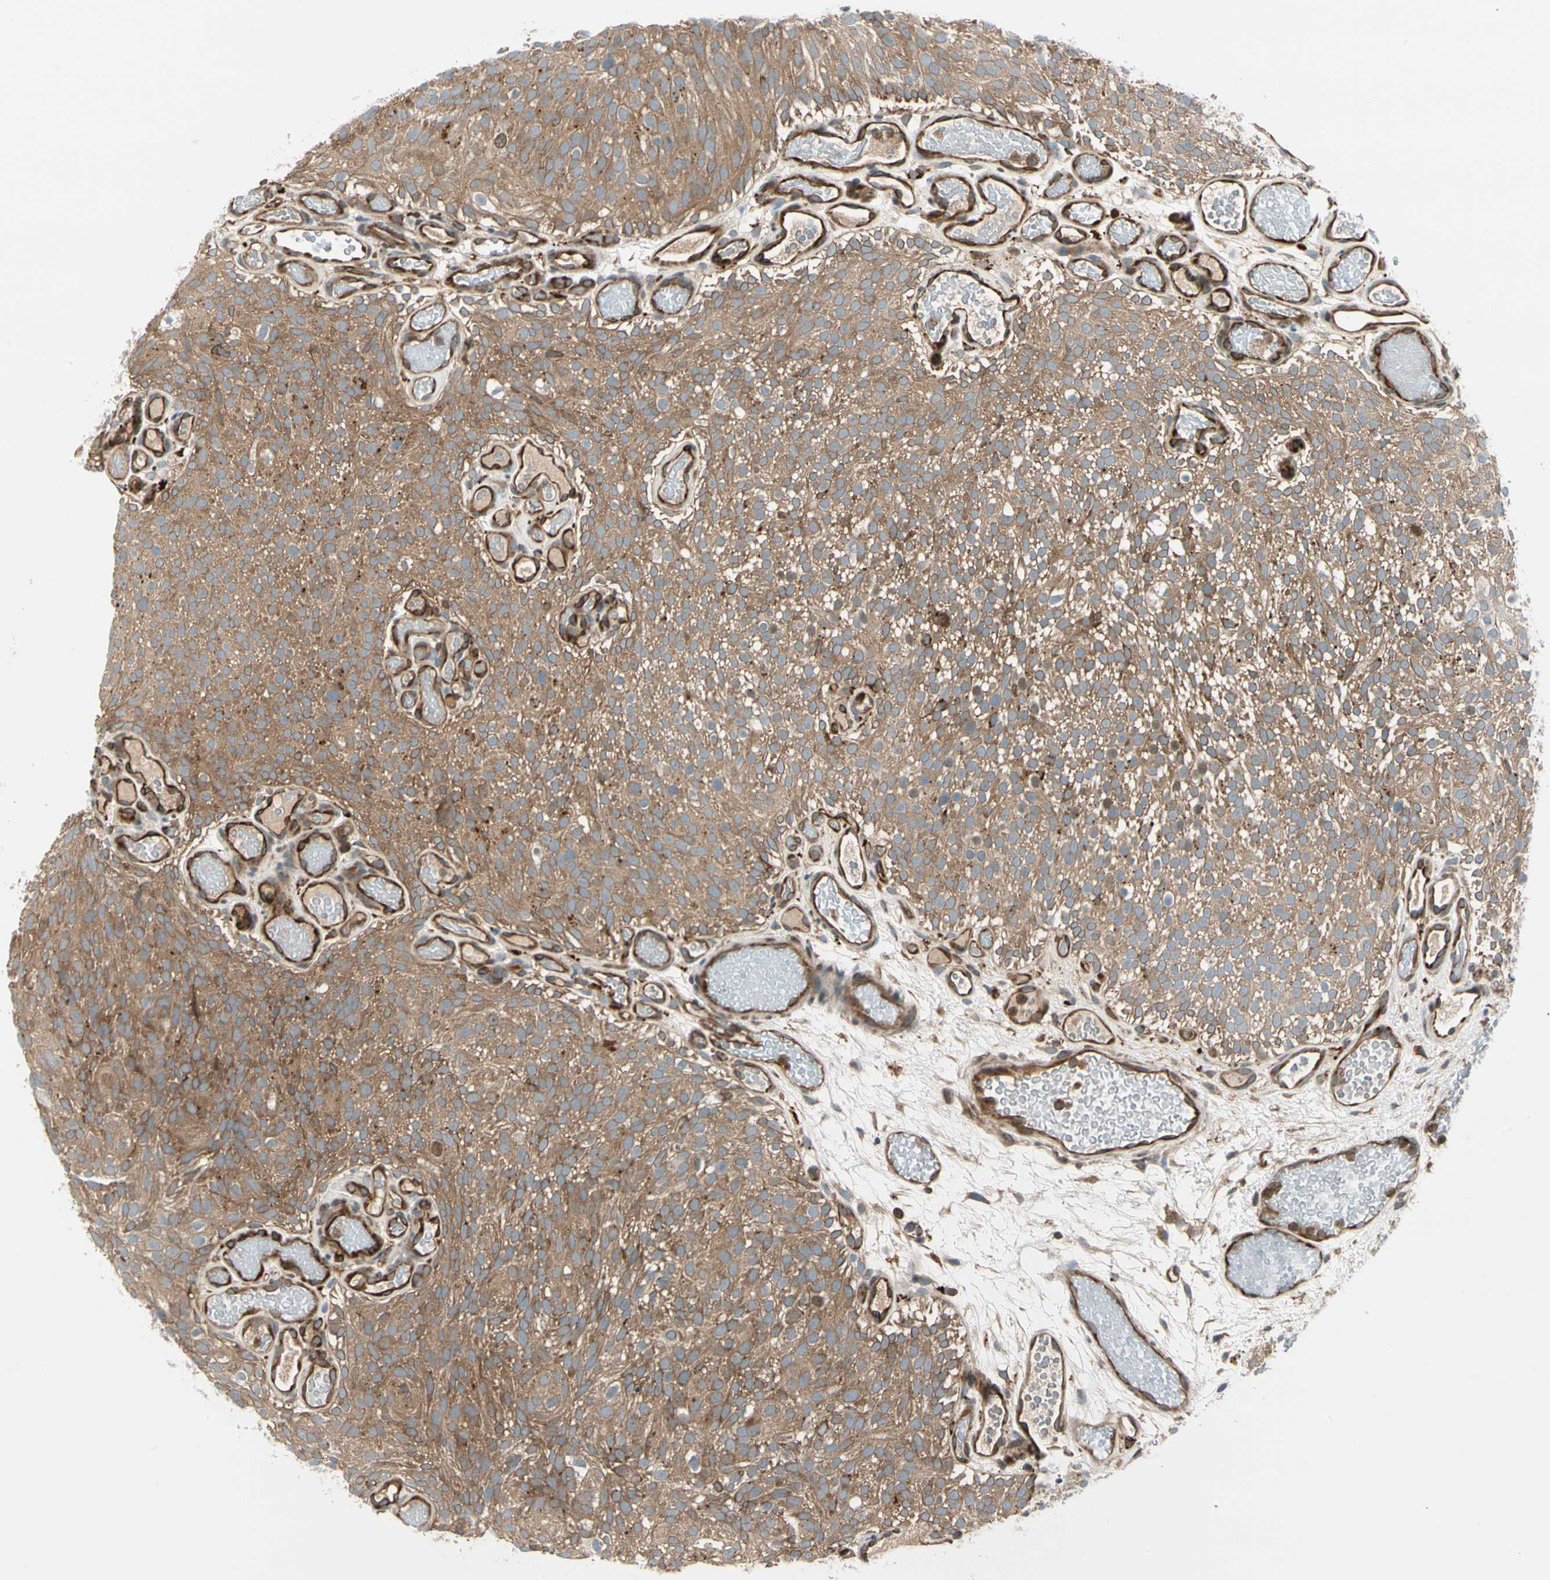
{"staining": {"intensity": "moderate", "quantity": ">75%", "location": "cytoplasmic/membranous"}, "tissue": "urothelial cancer", "cell_type": "Tumor cells", "image_type": "cancer", "snomed": [{"axis": "morphology", "description": "Urothelial carcinoma, Low grade"}, {"axis": "topography", "description": "Urinary bladder"}], "caption": "Moderate cytoplasmic/membranous expression for a protein is identified in about >75% of tumor cells of urothelial cancer using immunohistochemistry.", "gene": "TRIO", "patient": {"sex": "male", "age": 78}}